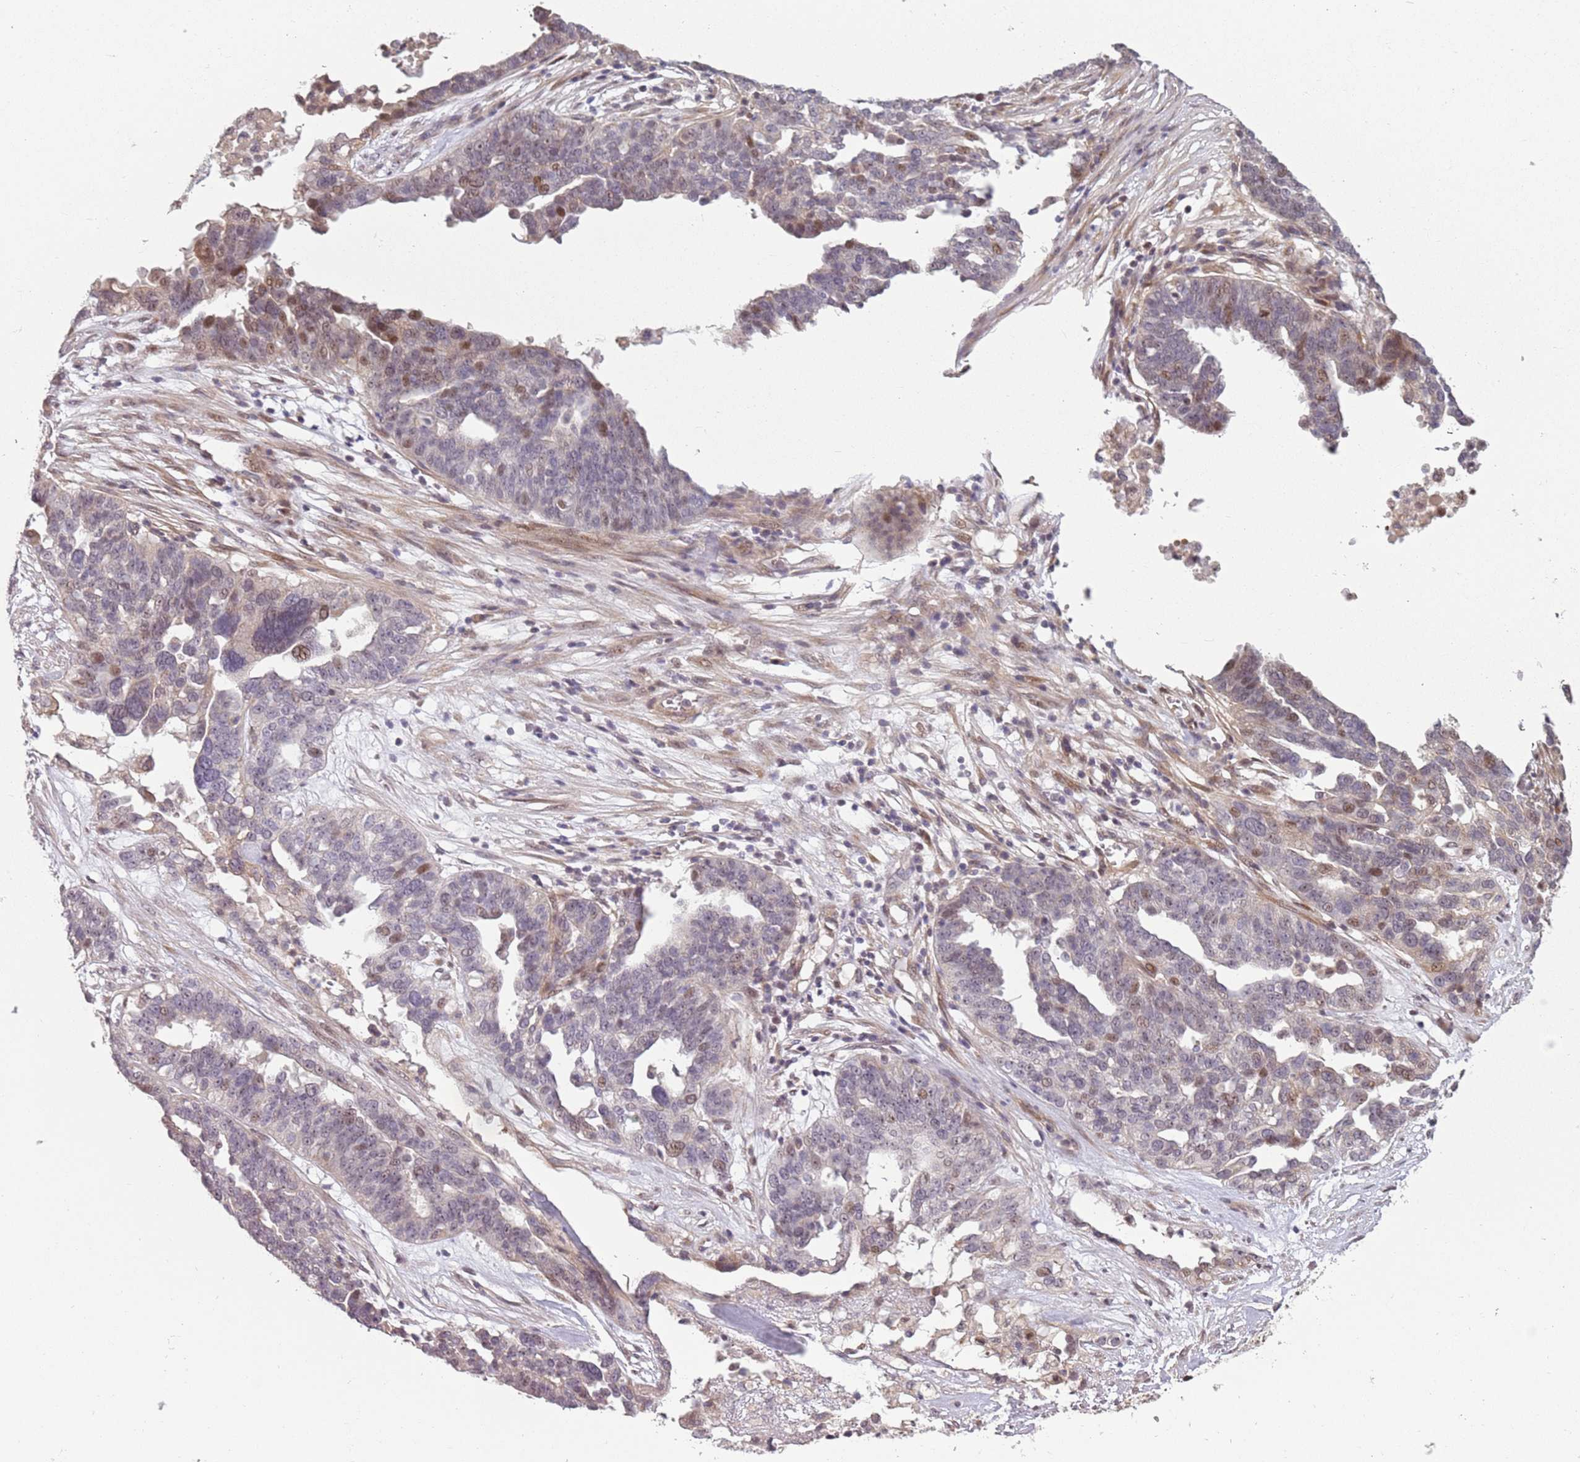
{"staining": {"intensity": "moderate", "quantity": "<25%", "location": "nuclear"}, "tissue": "ovarian cancer", "cell_type": "Tumor cells", "image_type": "cancer", "snomed": [{"axis": "morphology", "description": "Cystadenocarcinoma, serous, NOS"}, {"axis": "topography", "description": "Ovary"}], "caption": "This is an image of IHC staining of ovarian cancer (serous cystadenocarcinoma), which shows moderate positivity in the nuclear of tumor cells.", "gene": "CHURC1", "patient": {"sex": "female", "age": 59}}